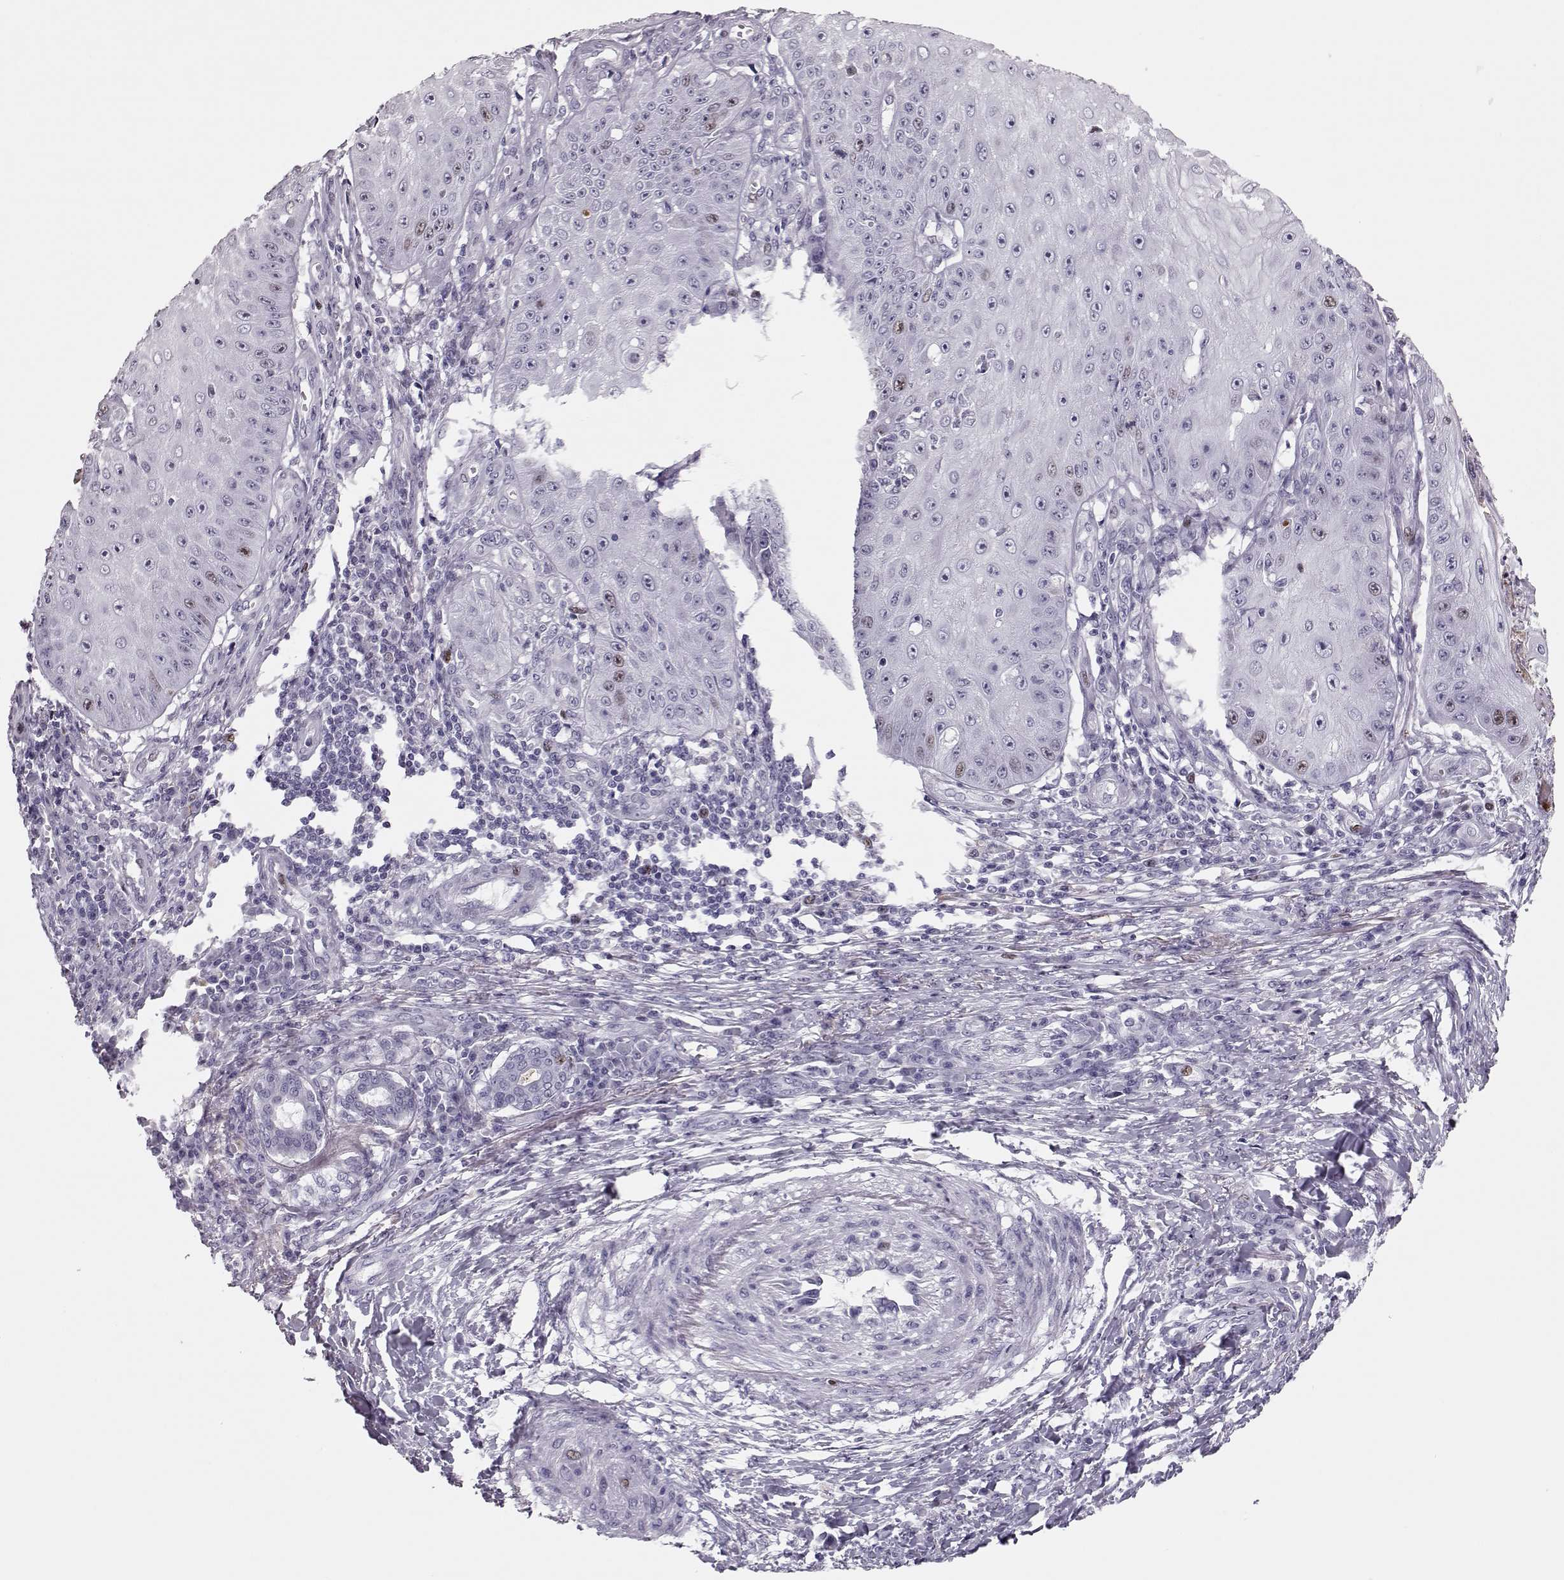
{"staining": {"intensity": "weak", "quantity": "<25%", "location": "nuclear"}, "tissue": "skin cancer", "cell_type": "Tumor cells", "image_type": "cancer", "snomed": [{"axis": "morphology", "description": "Squamous cell carcinoma, NOS"}, {"axis": "topography", "description": "Skin"}], "caption": "Tumor cells show no significant staining in skin squamous cell carcinoma.", "gene": "SGO1", "patient": {"sex": "male", "age": 70}}